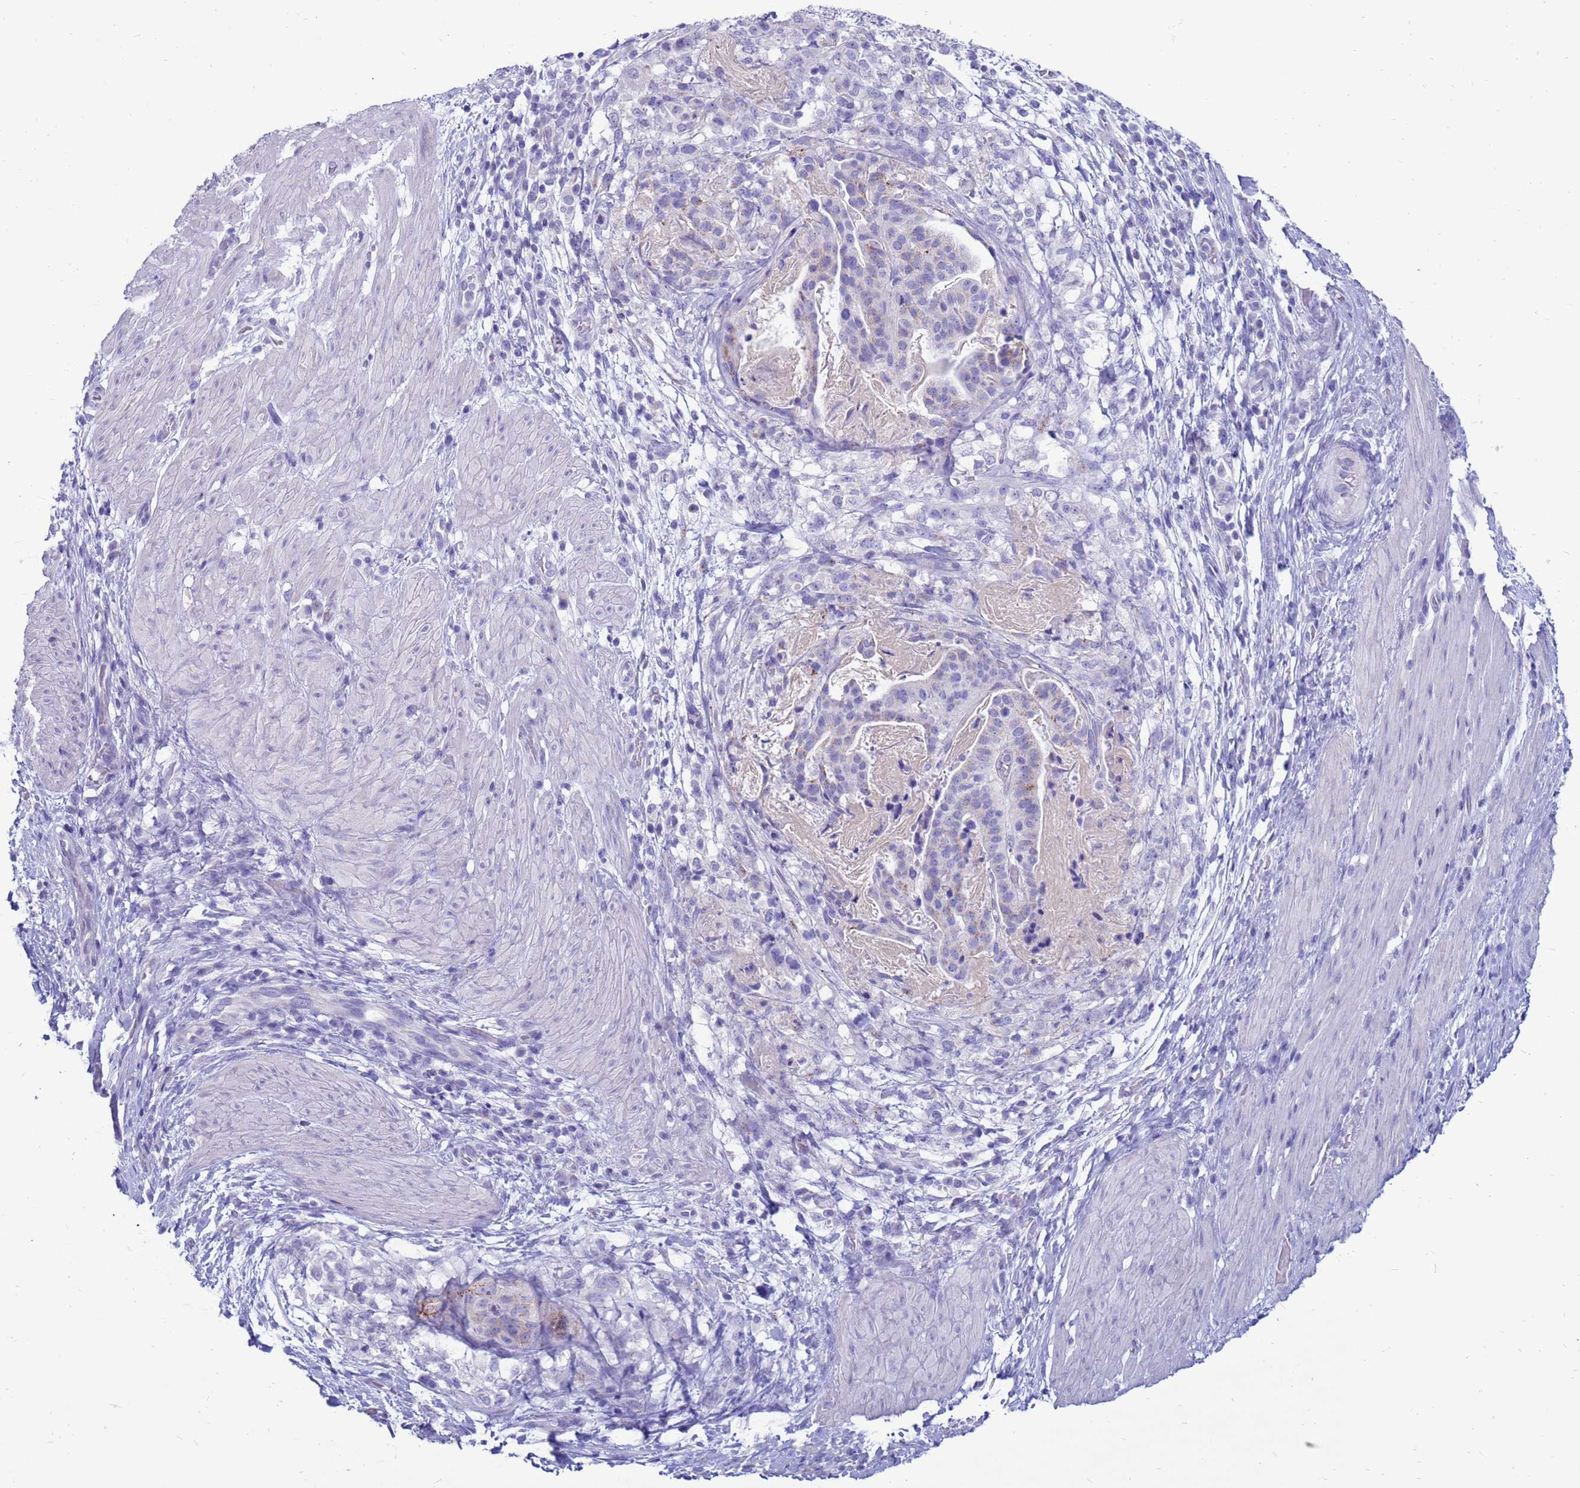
{"staining": {"intensity": "negative", "quantity": "none", "location": "none"}, "tissue": "stomach cancer", "cell_type": "Tumor cells", "image_type": "cancer", "snomed": [{"axis": "morphology", "description": "Adenocarcinoma, NOS"}, {"axis": "topography", "description": "Stomach"}], "caption": "Tumor cells show no significant staining in stomach cancer.", "gene": "PDE10A", "patient": {"sex": "male", "age": 48}}